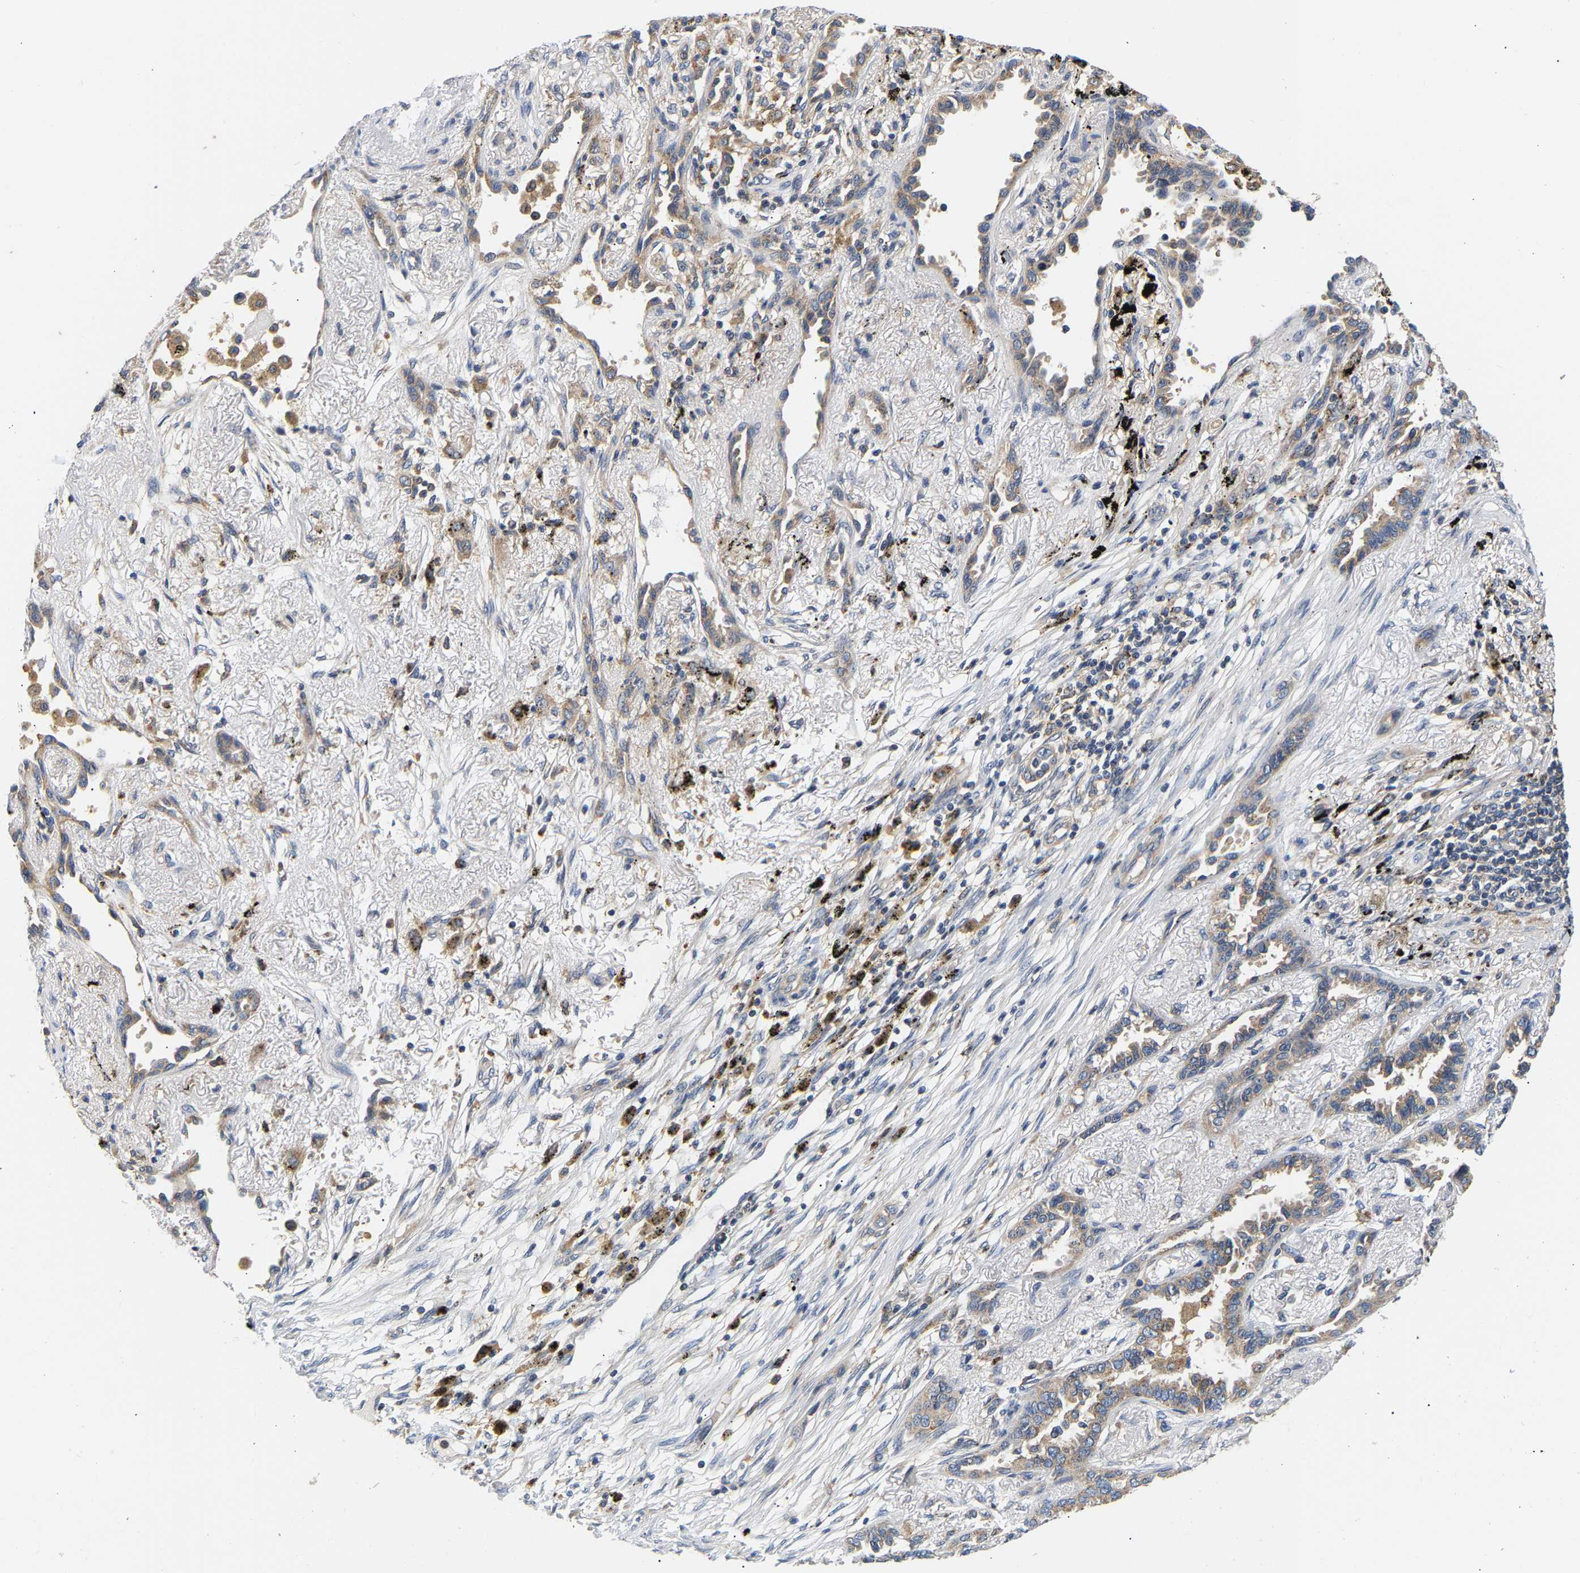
{"staining": {"intensity": "weak", "quantity": ">75%", "location": "cytoplasmic/membranous"}, "tissue": "lung cancer", "cell_type": "Tumor cells", "image_type": "cancer", "snomed": [{"axis": "morphology", "description": "Adenocarcinoma, NOS"}, {"axis": "topography", "description": "Lung"}], "caption": "A brown stain labels weak cytoplasmic/membranous staining of a protein in lung adenocarcinoma tumor cells.", "gene": "PPID", "patient": {"sex": "male", "age": 59}}